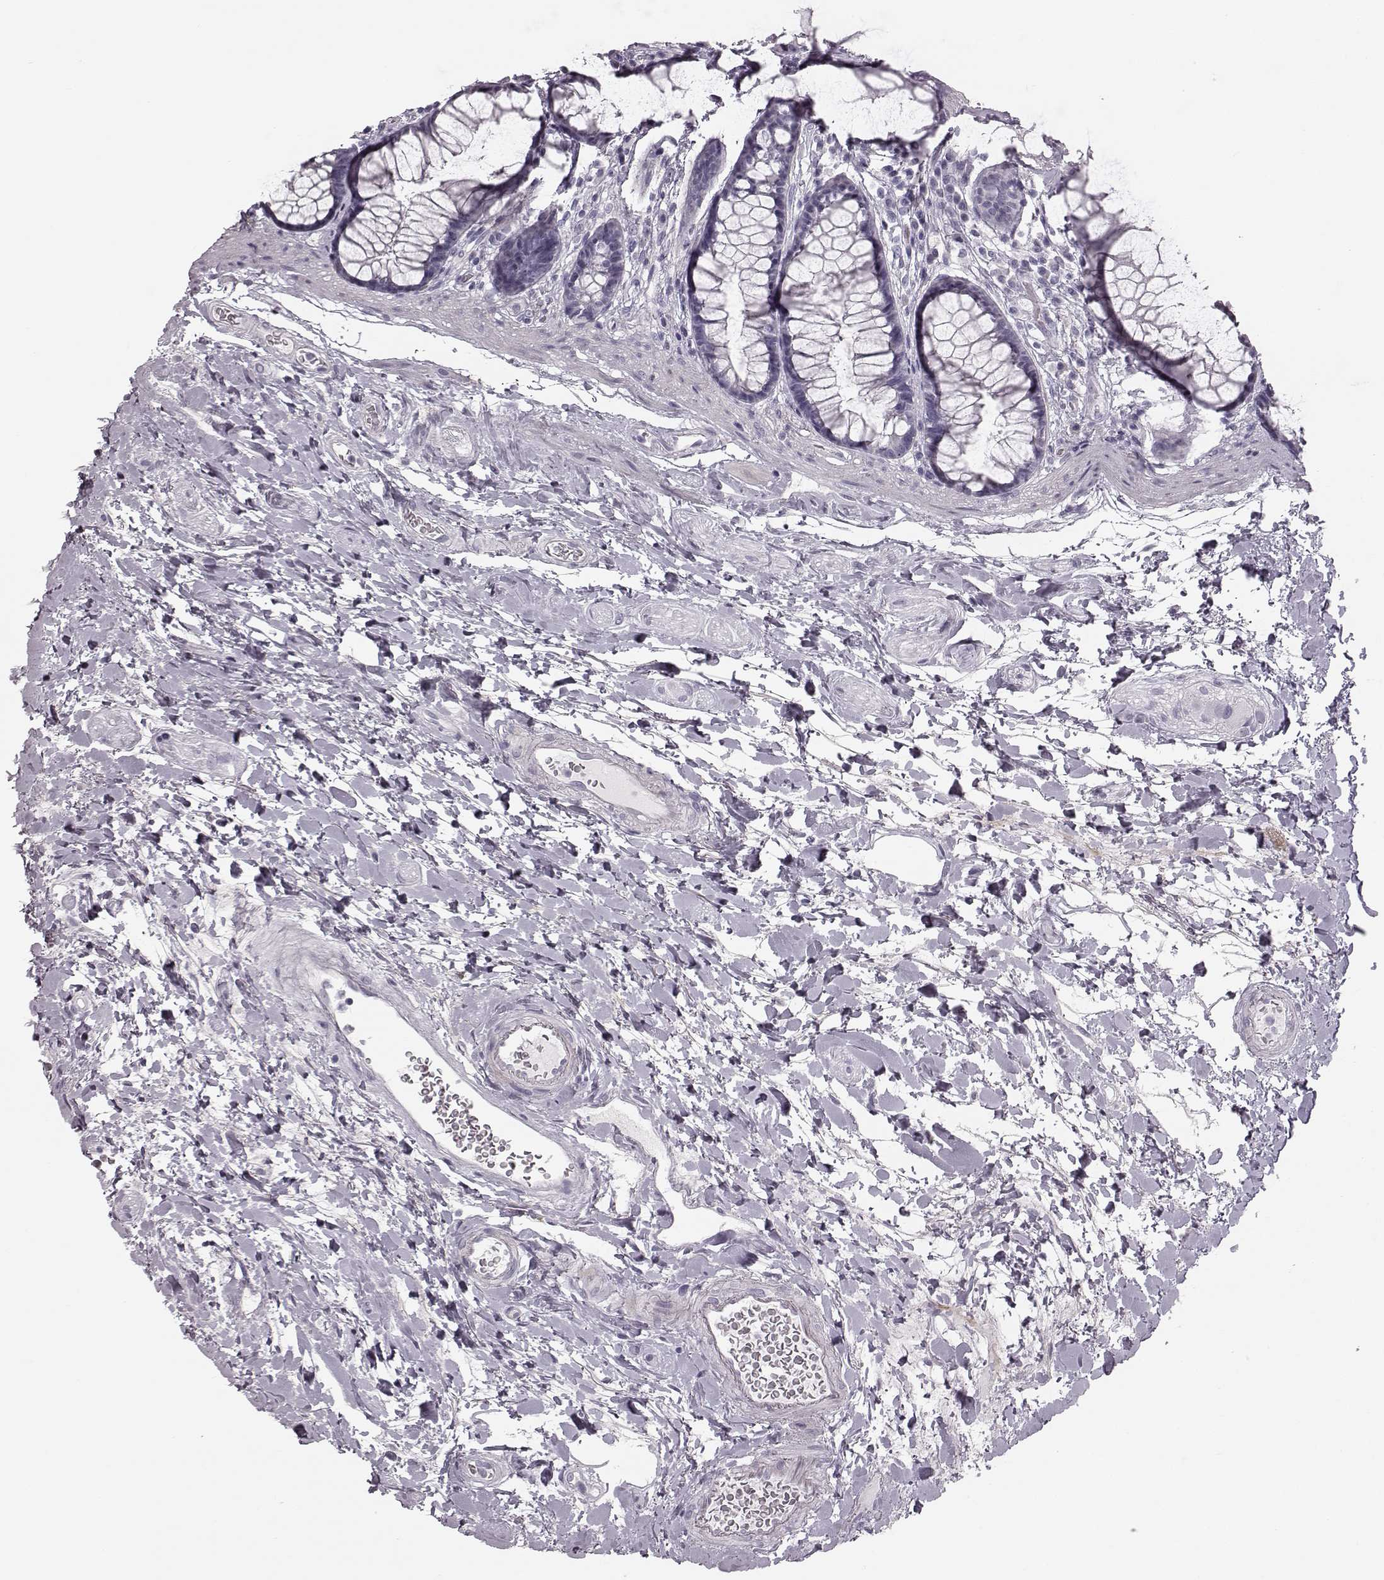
{"staining": {"intensity": "negative", "quantity": "none", "location": "none"}, "tissue": "rectum", "cell_type": "Glandular cells", "image_type": "normal", "snomed": [{"axis": "morphology", "description": "Normal tissue, NOS"}, {"axis": "topography", "description": "Rectum"}], "caption": "Glandular cells show no significant staining in normal rectum. The staining was performed using DAB (3,3'-diaminobenzidine) to visualize the protein expression in brown, while the nuclei were stained in blue with hematoxylin (Magnification: 20x).", "gene": "ZNF433", "patient": {"sex": "male", "age": 72}}